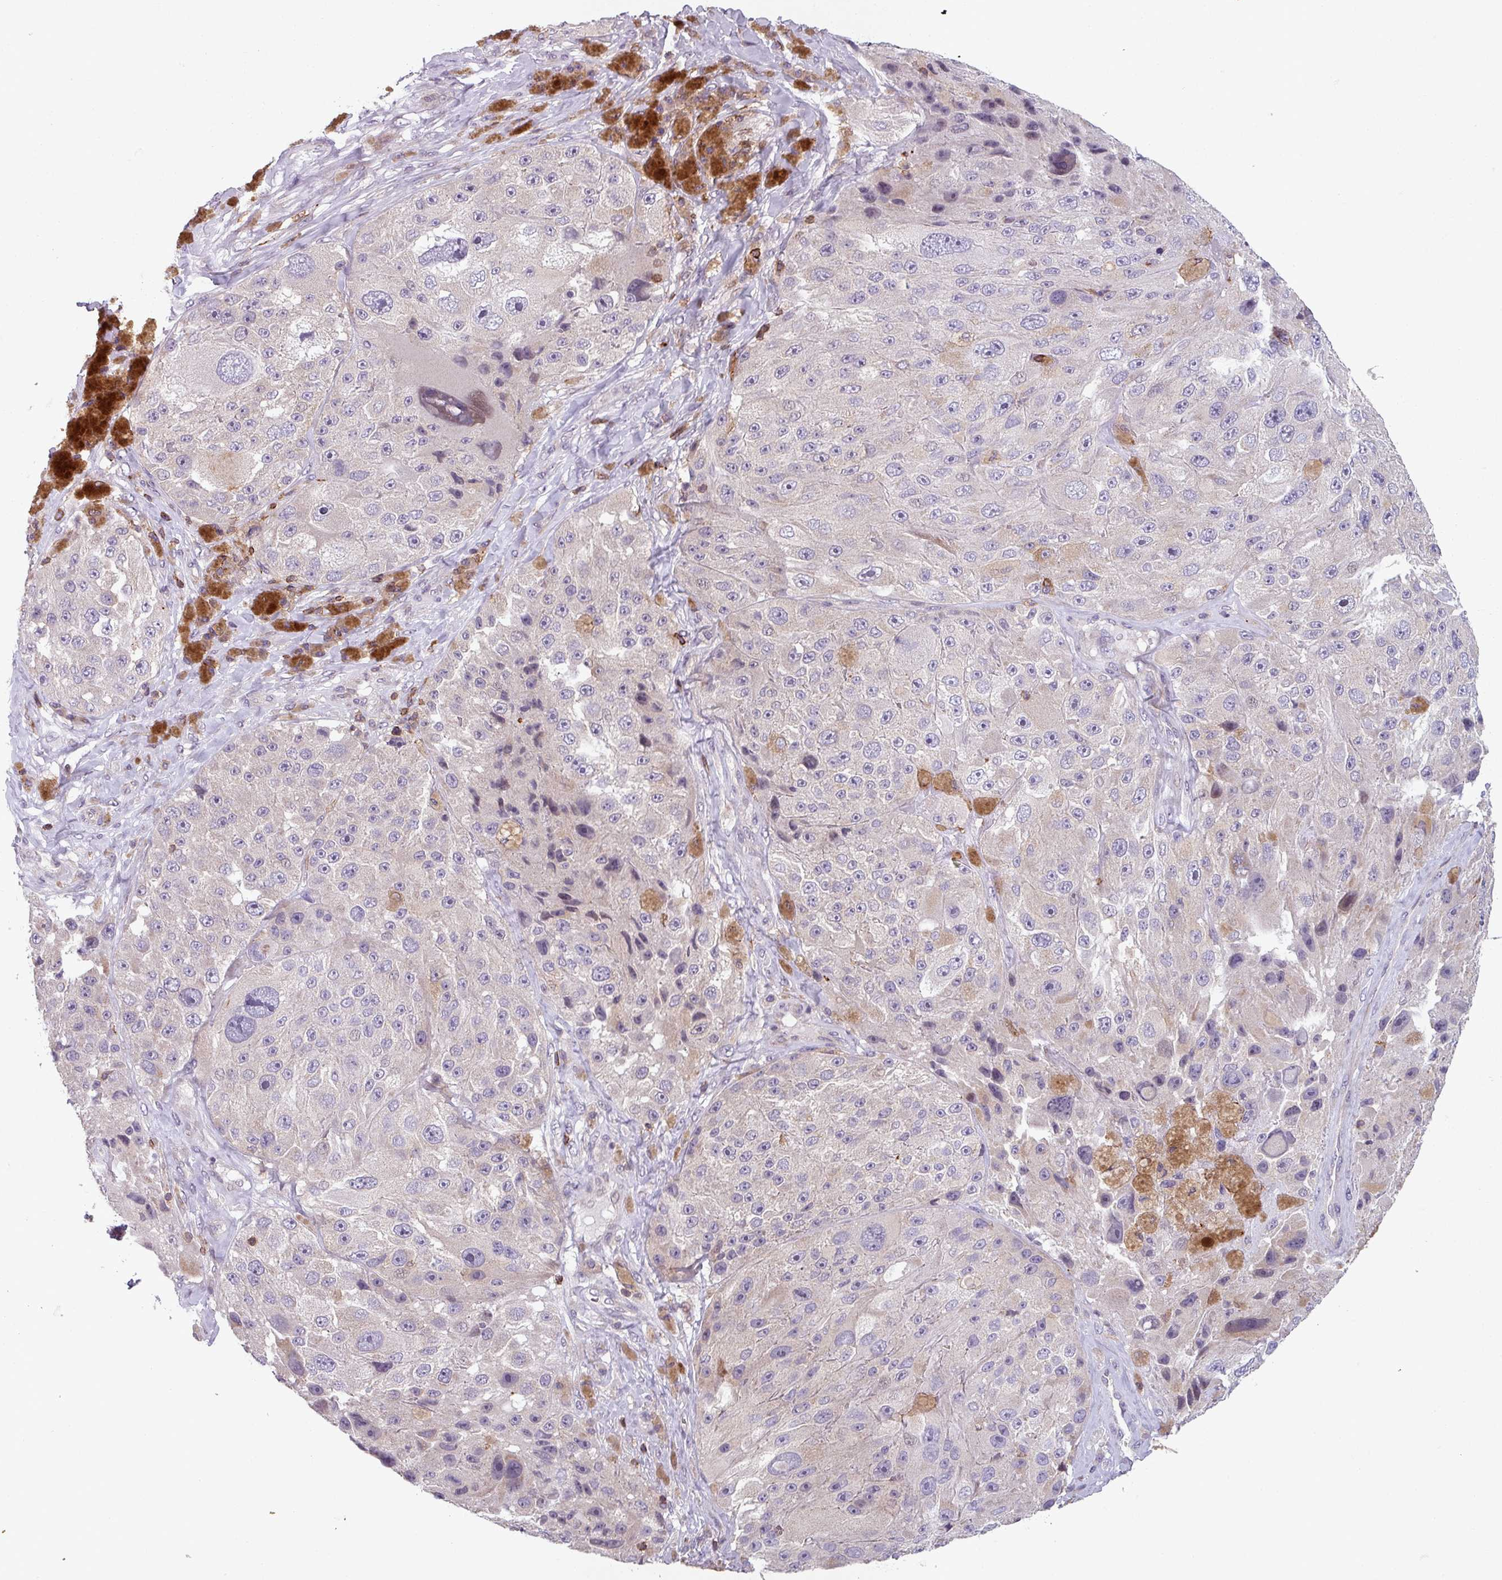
{"staining": {"intensity": "negative", "quantity": "none", "location": "none"}, "tissue": "melanoma", "cell_type": "Tumor cells", "image_type": "cancer", "snomed": [{"axis": "morphology", "description": "Malignant melanoma, Metastatic site"}, {"axis": "topography", "description": "Lymph node"}], "caption": "IHC of human melanoma demonstrates no positivity in tumor cells.", "gene": "NEDD9", "patient": {"sex": "male", "age": 62}}